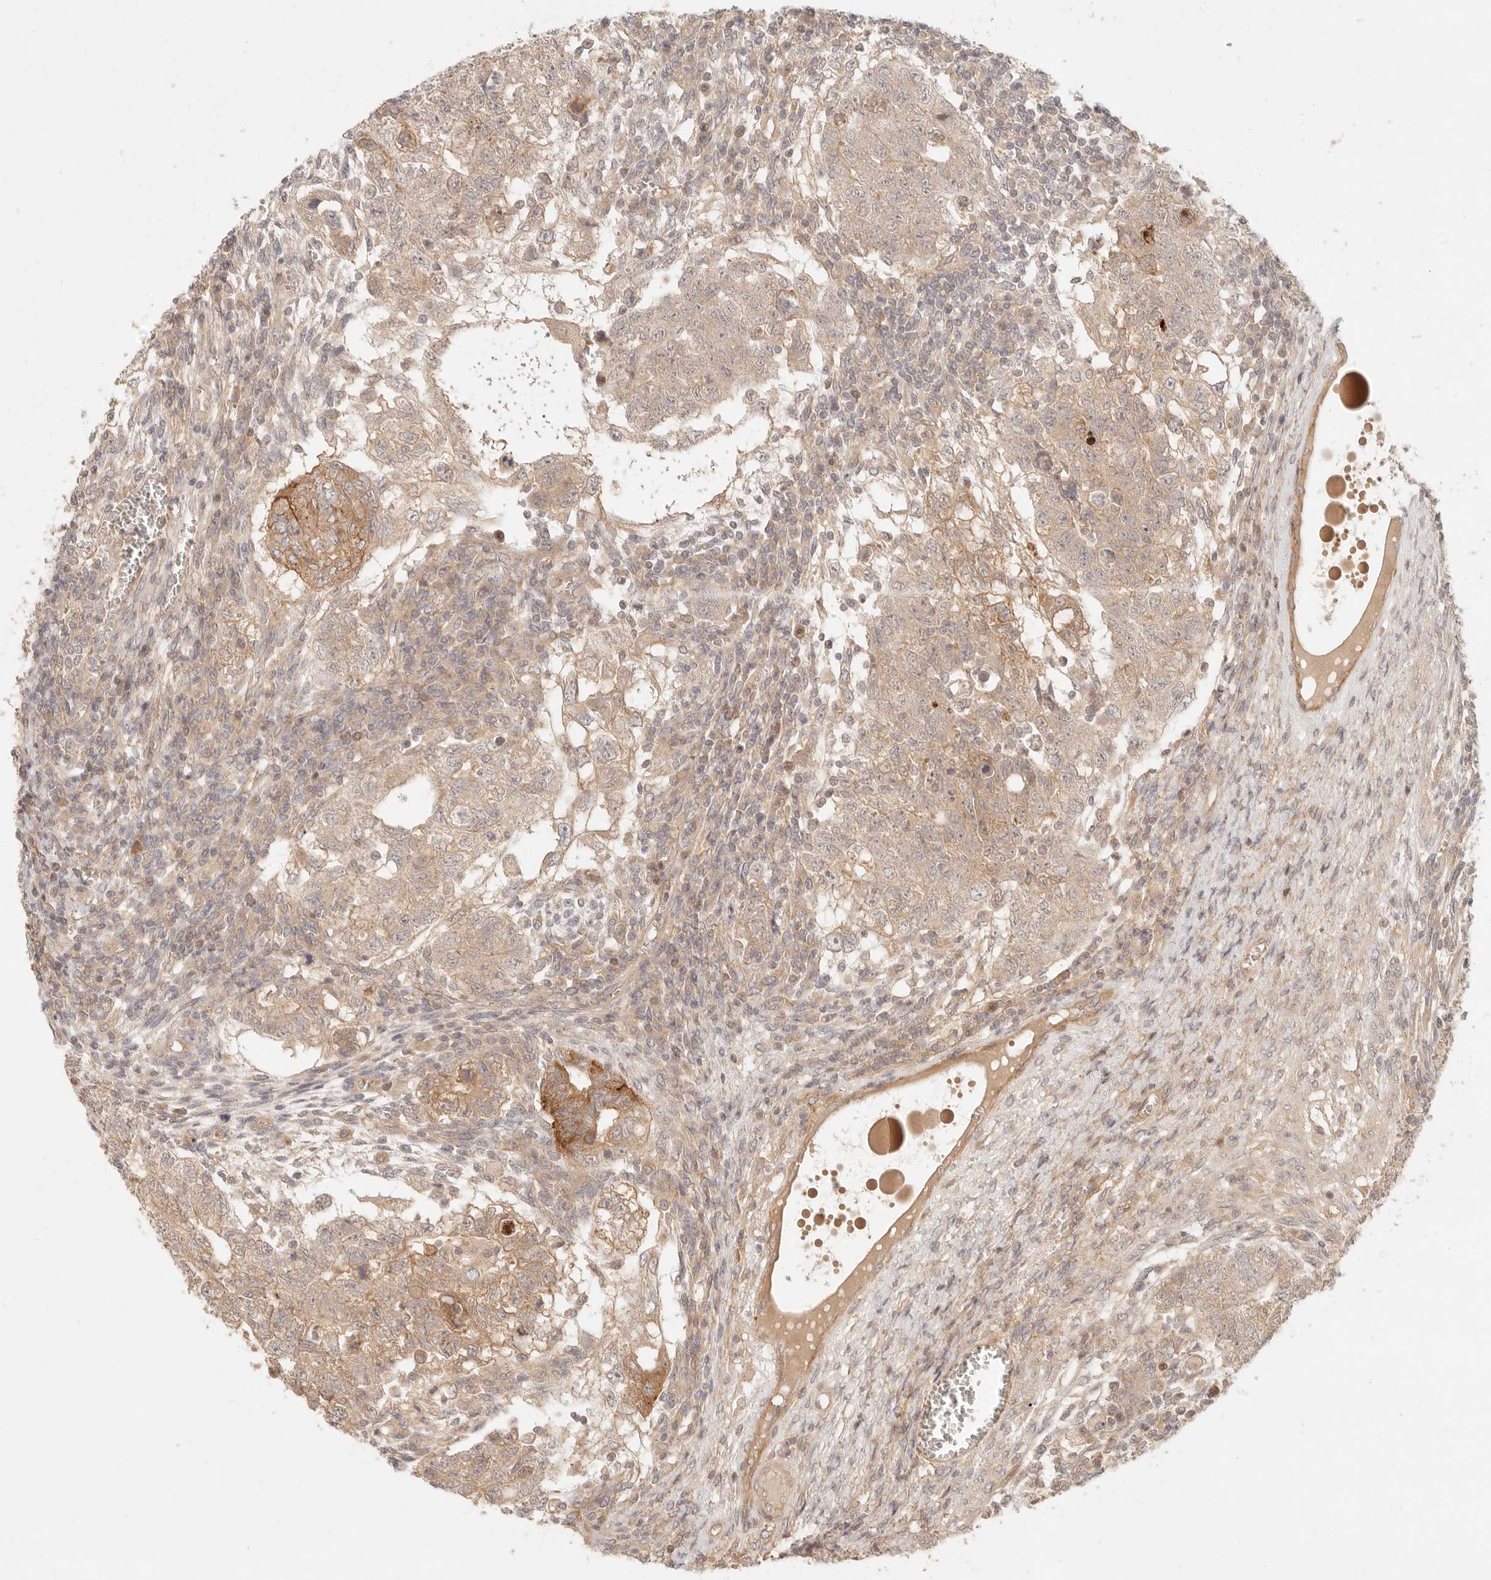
{"staining": {"intensity": "moderate", "quantity": ">75%", "location": "cytoplasmic/membranous"}, "tissue": "testis cancer", "cell_type": "Tumor cells", "image_type": "cancer", "snomed": [{"axis": "morphology", "description": "Carcinoma, Embryonal, NOS"}, {"axis": "topography", "description": "Testis"}], "caption": "Embryonal carcinoma (testis) tissue displays moderate cytoplasmic/membranous staining in approximately >75% of tumor cells, visualized by immunohistochemistry. Nuclei are stained in blue.", "gene": "PPP1R3B", "patient": {"sex": "male", "age": 37}}